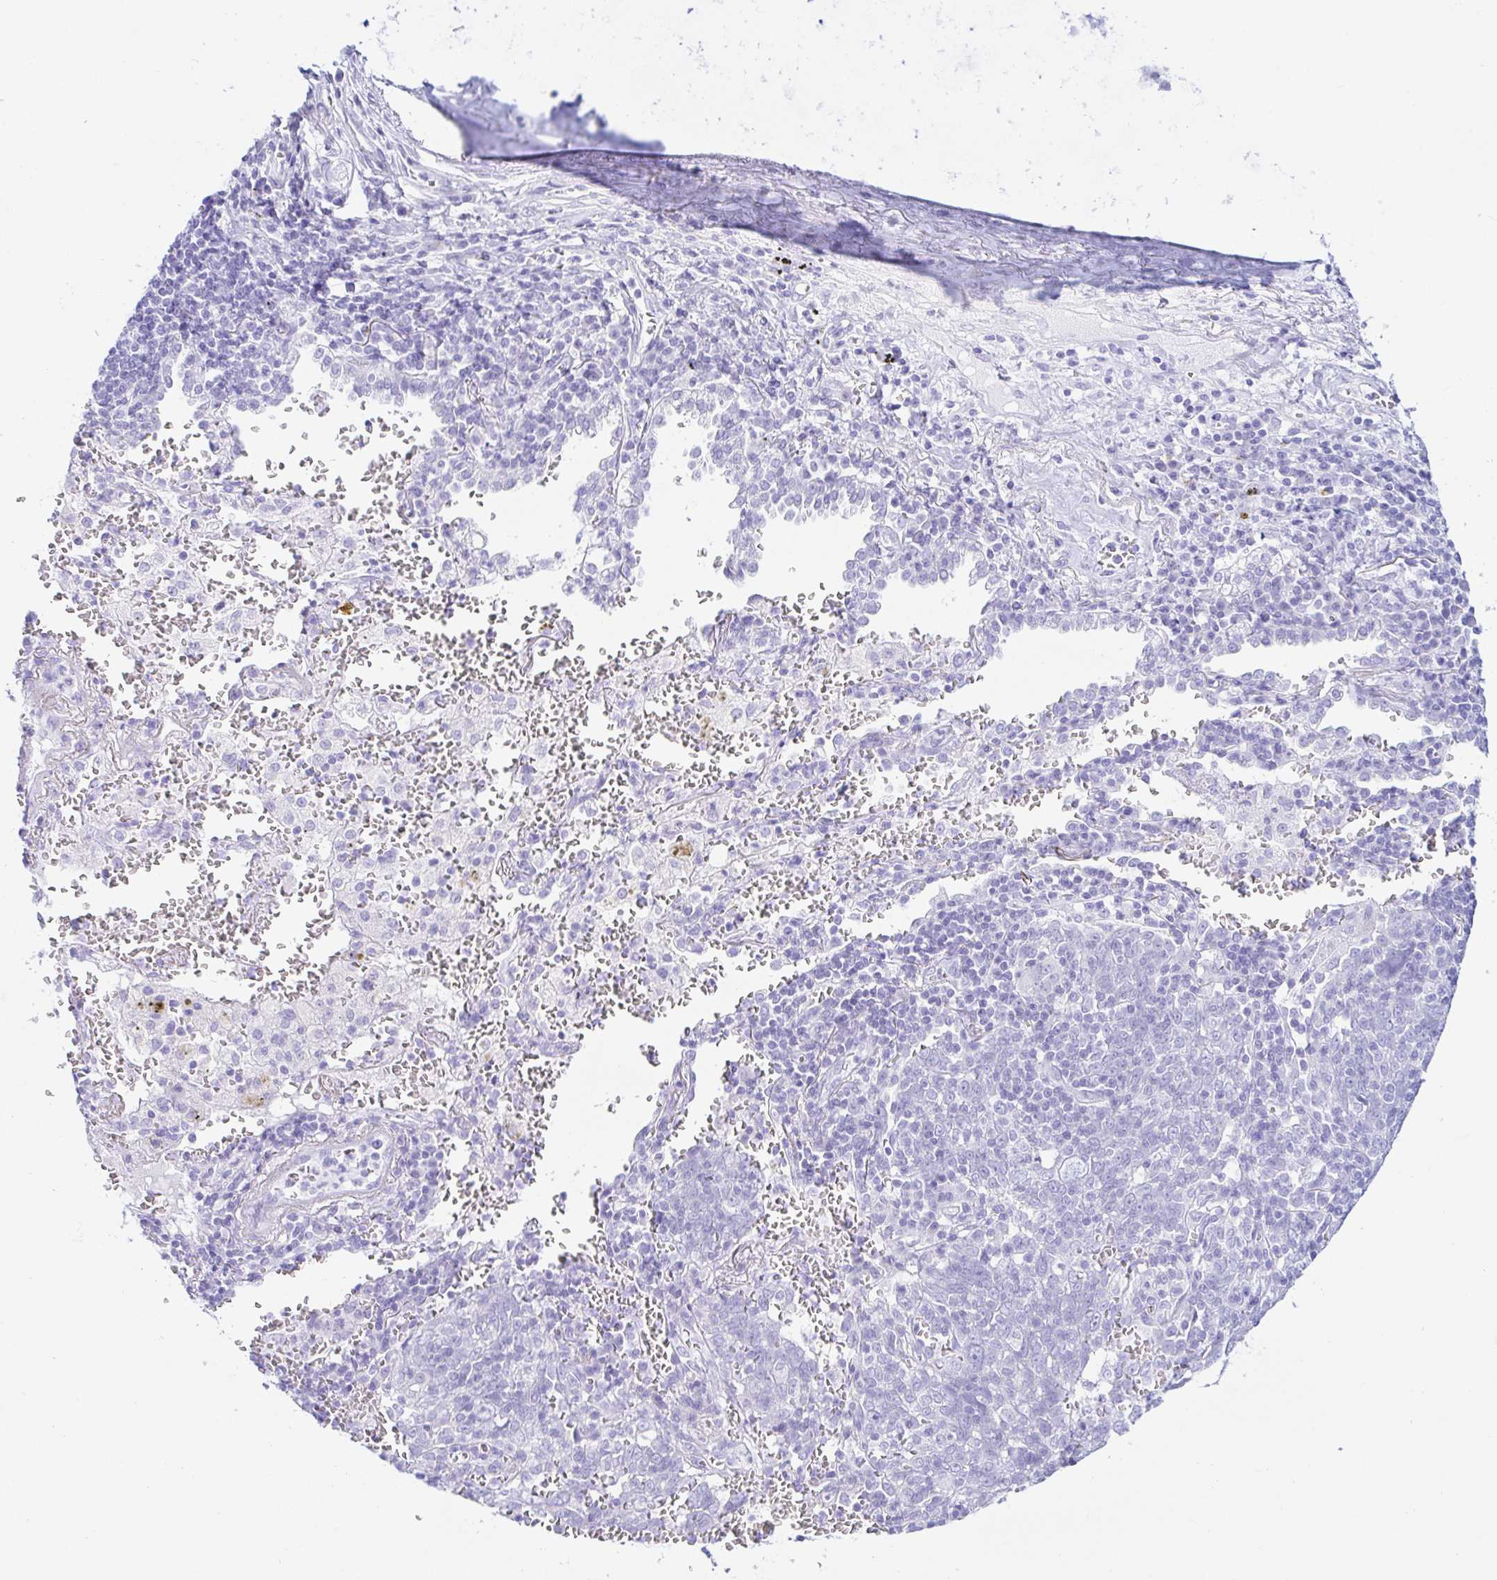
{"staining": {"intensity": "negative", "quantity": "none", "location": "none"}, "tissue": "lung cancer", "cell_type": "Tumor cells", "image_type": "cancer", "snomed": [{"axis": "morphology", "description": "Squamous cell carcinoma, NOS"}, {"axis": "topography", "description": "Lung"}], "caption": "IHC photomicrograph of neoplastic tissue: lung cancer stained with DAB reveals no significant protein positivity in tumor cells. (Stains: DAB immunohistochemistry with hematoxylin counter stain, Microscopy: brightfield microscopy at high magnification).", "gene": "PAX8", "patient": {"sex": "female", "age": 72}}